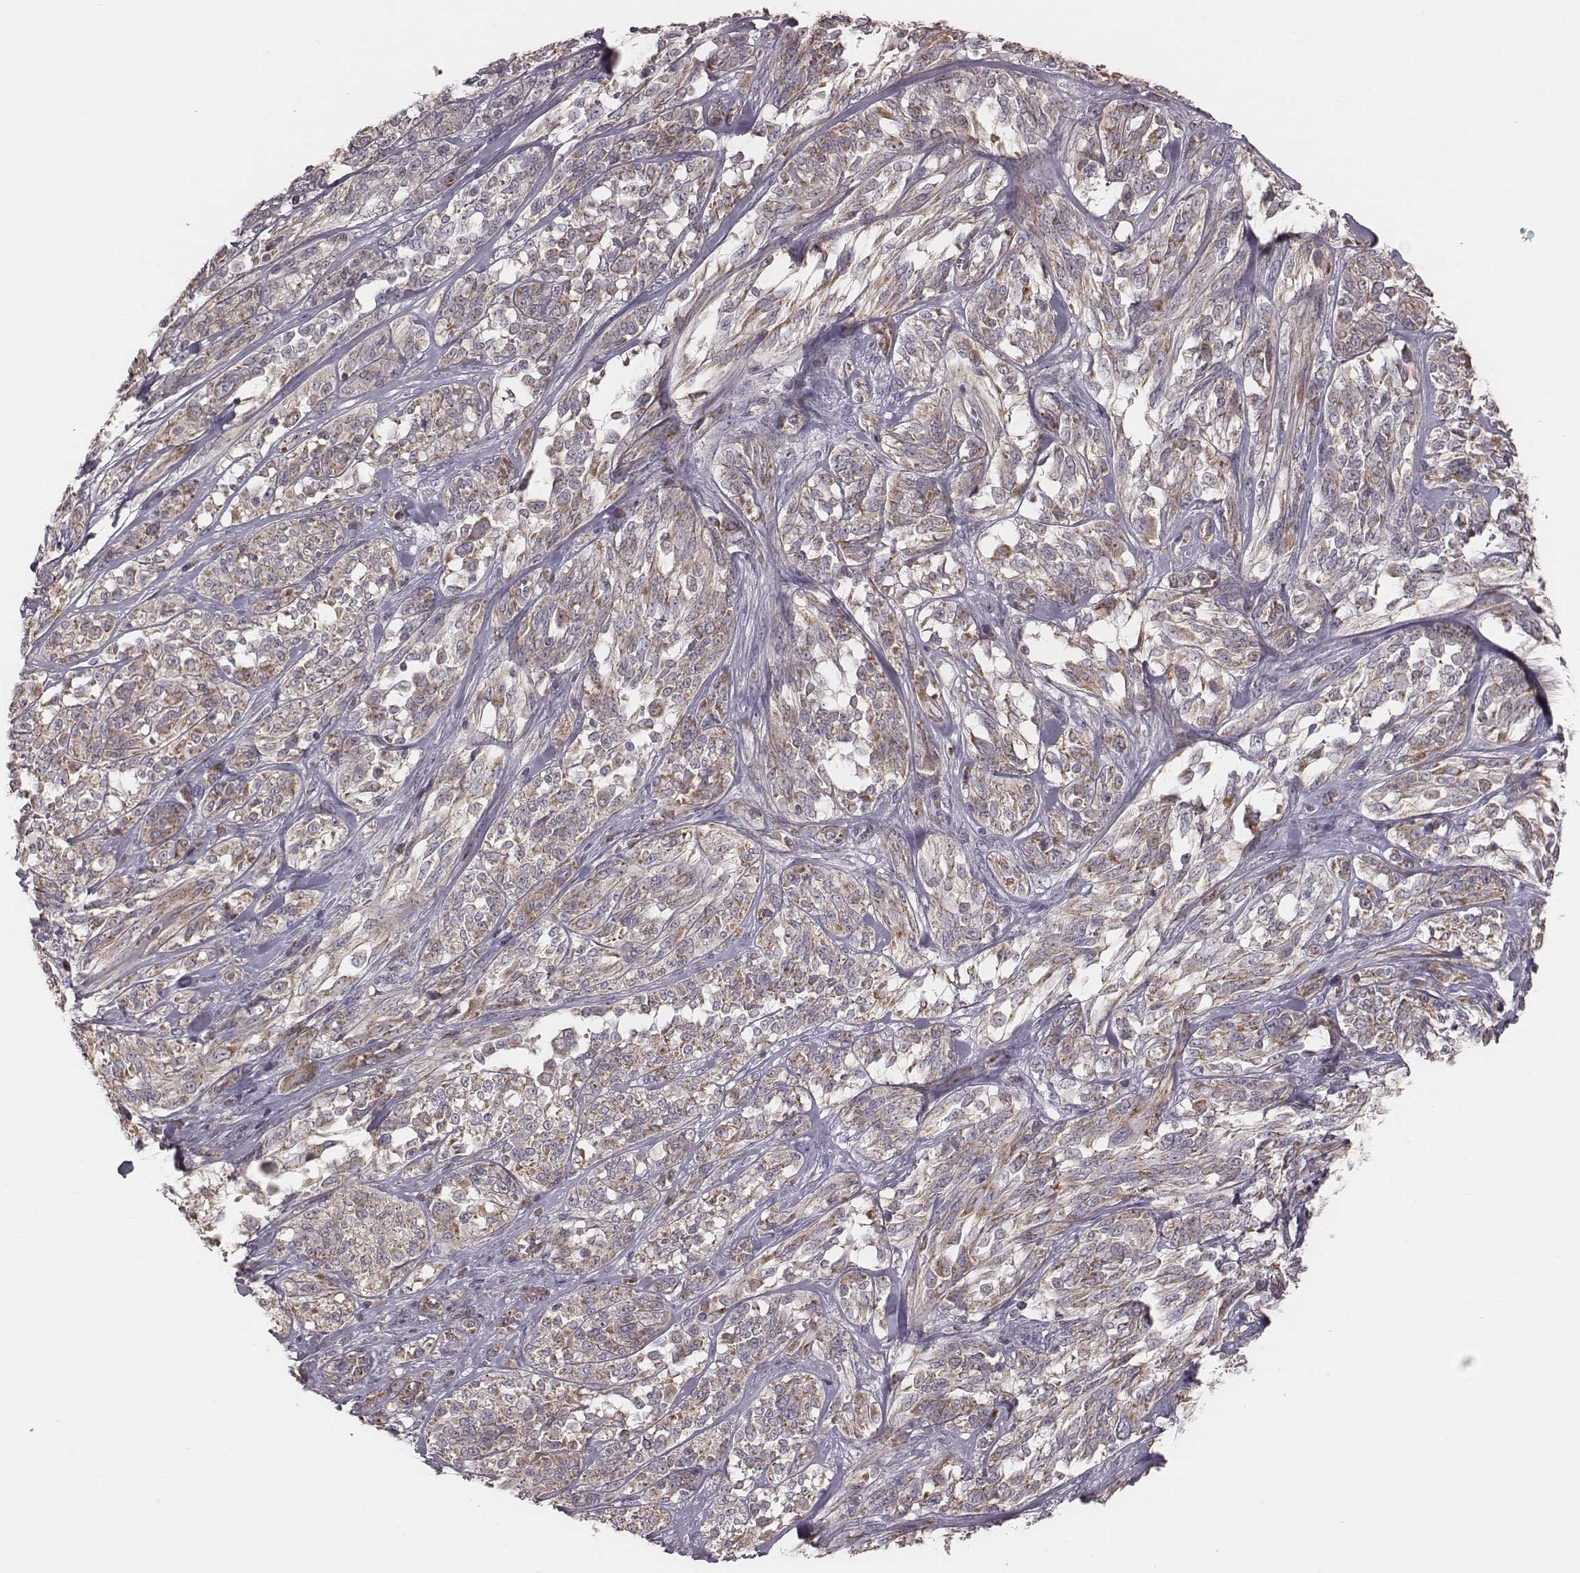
{"staining": {"intensity": "weak", "quantity": "25%-75%", "location": "cytoplasmic/membranous"}, "tissue": "melanoma", "cell_type": "Tumor cells", "image_type": "cancer", "snomed": [{"axis": "morphology", "description": "Malignant melanoma, NOS"}, {"axis": "topography", "description": "Skin"}], "caption": "The photomicrograph demonstrates immunohistochemical staining of malignant melanoma. There is weak cytoplasmic/membranous positivity is appreciated in approximately 25%-75% of tumor cells. Immunohistochemistry stains the protein in brown and the nuclei are stained blue.", "gene": "MRPS27", "patient": {"sex": "female", "age": 91}}